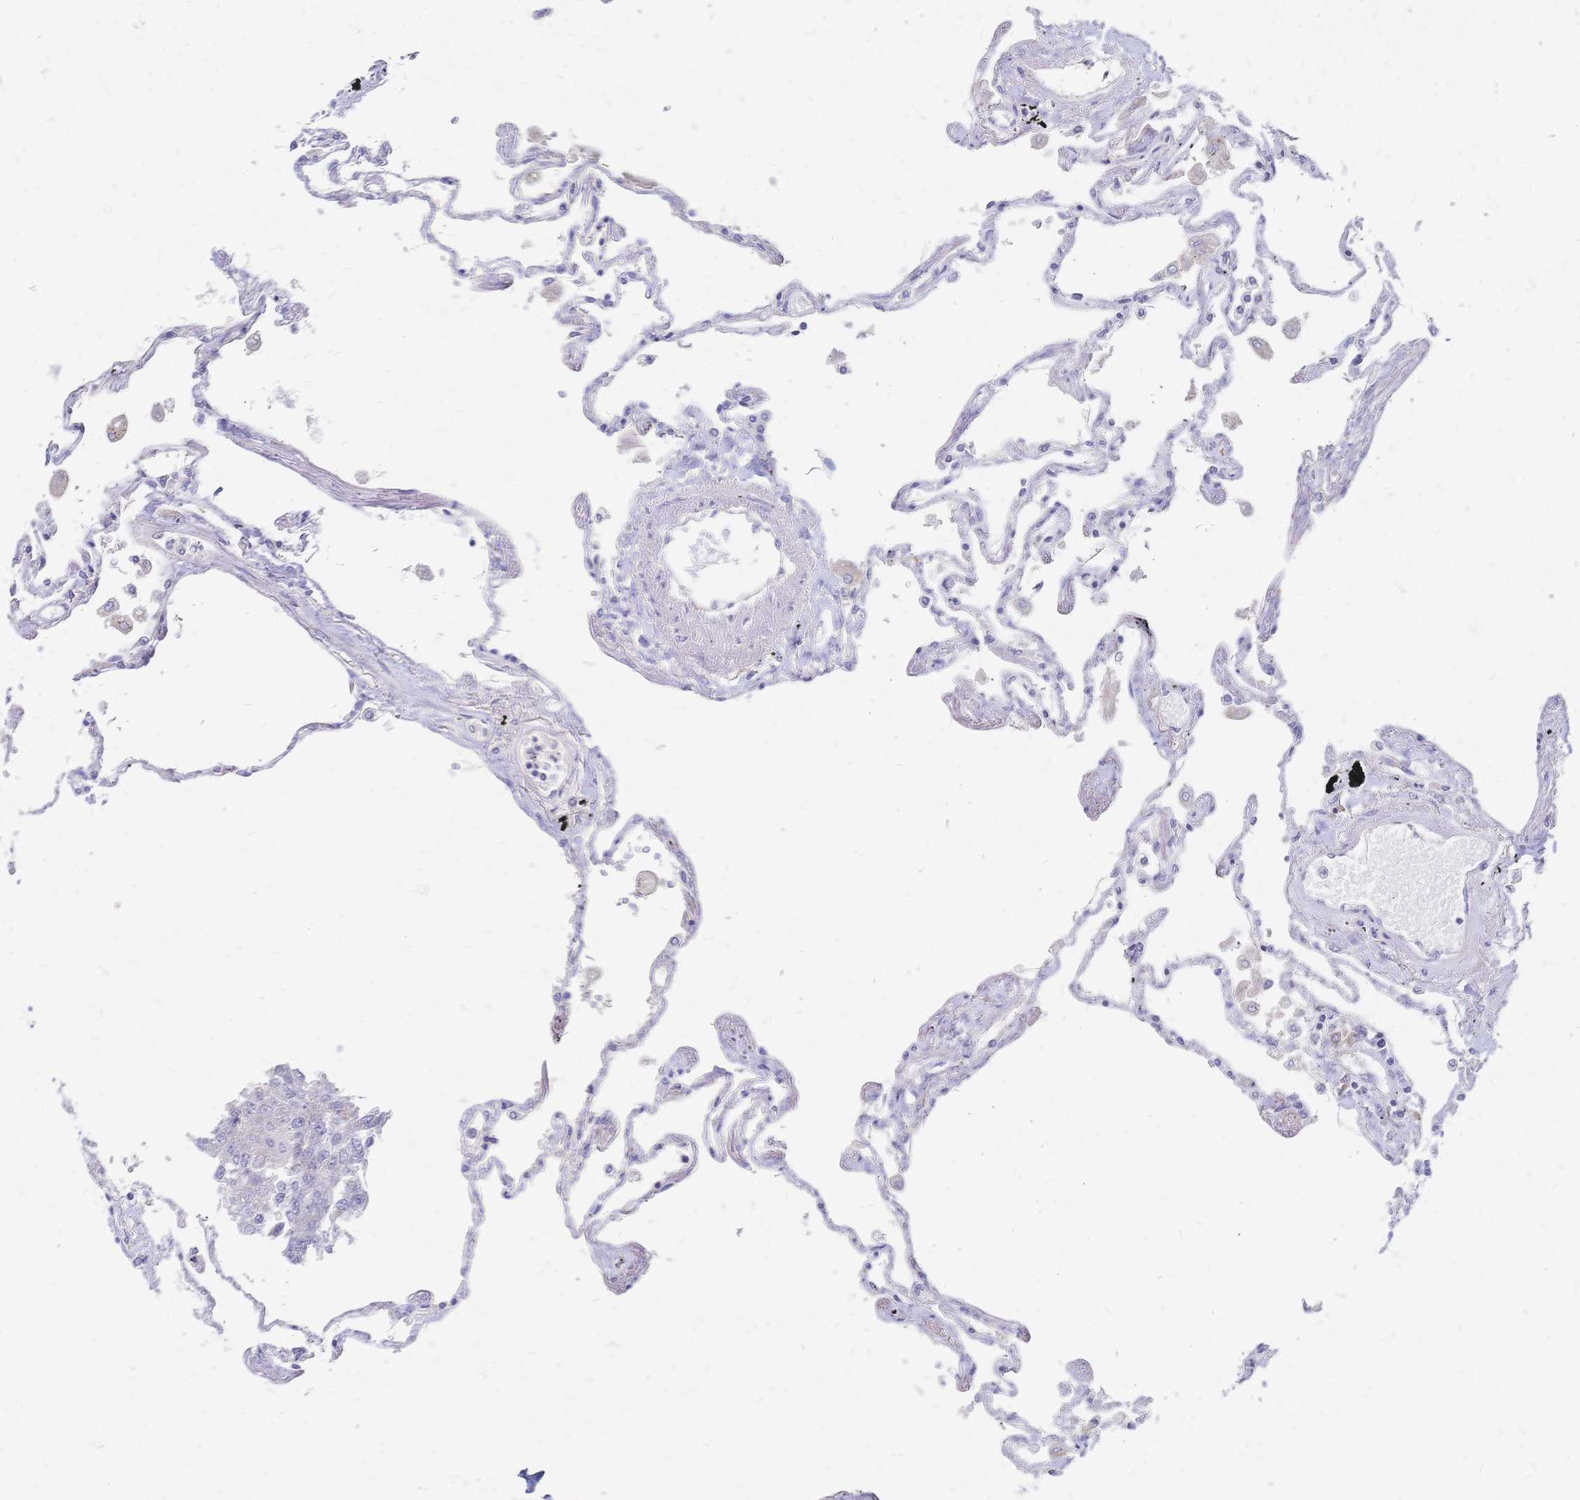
{"staining": {"intensity": "negative", "quantity": "none", "location": "none"}, "tissue": "lung", "cell_type": "Alveolar cells", "image_type": "normal", "snomed": [{"axis": "morphology", "description": "Normal tissue, NOS"}, {"axis": "morphology", "description": "Adenocarcinoma, NOS"}, {"axis": "topography", "description": "Cartilage tissue"}, {"axis": "topography", "description": "Lung"}], "caption": "Micrograph shows no protein positivity in alveolar cells of normal lung. (DAB IHC with hematoxylin counter stain).", "gene": "VWC2L", "patient": {"sex": "female", "age": 67}}